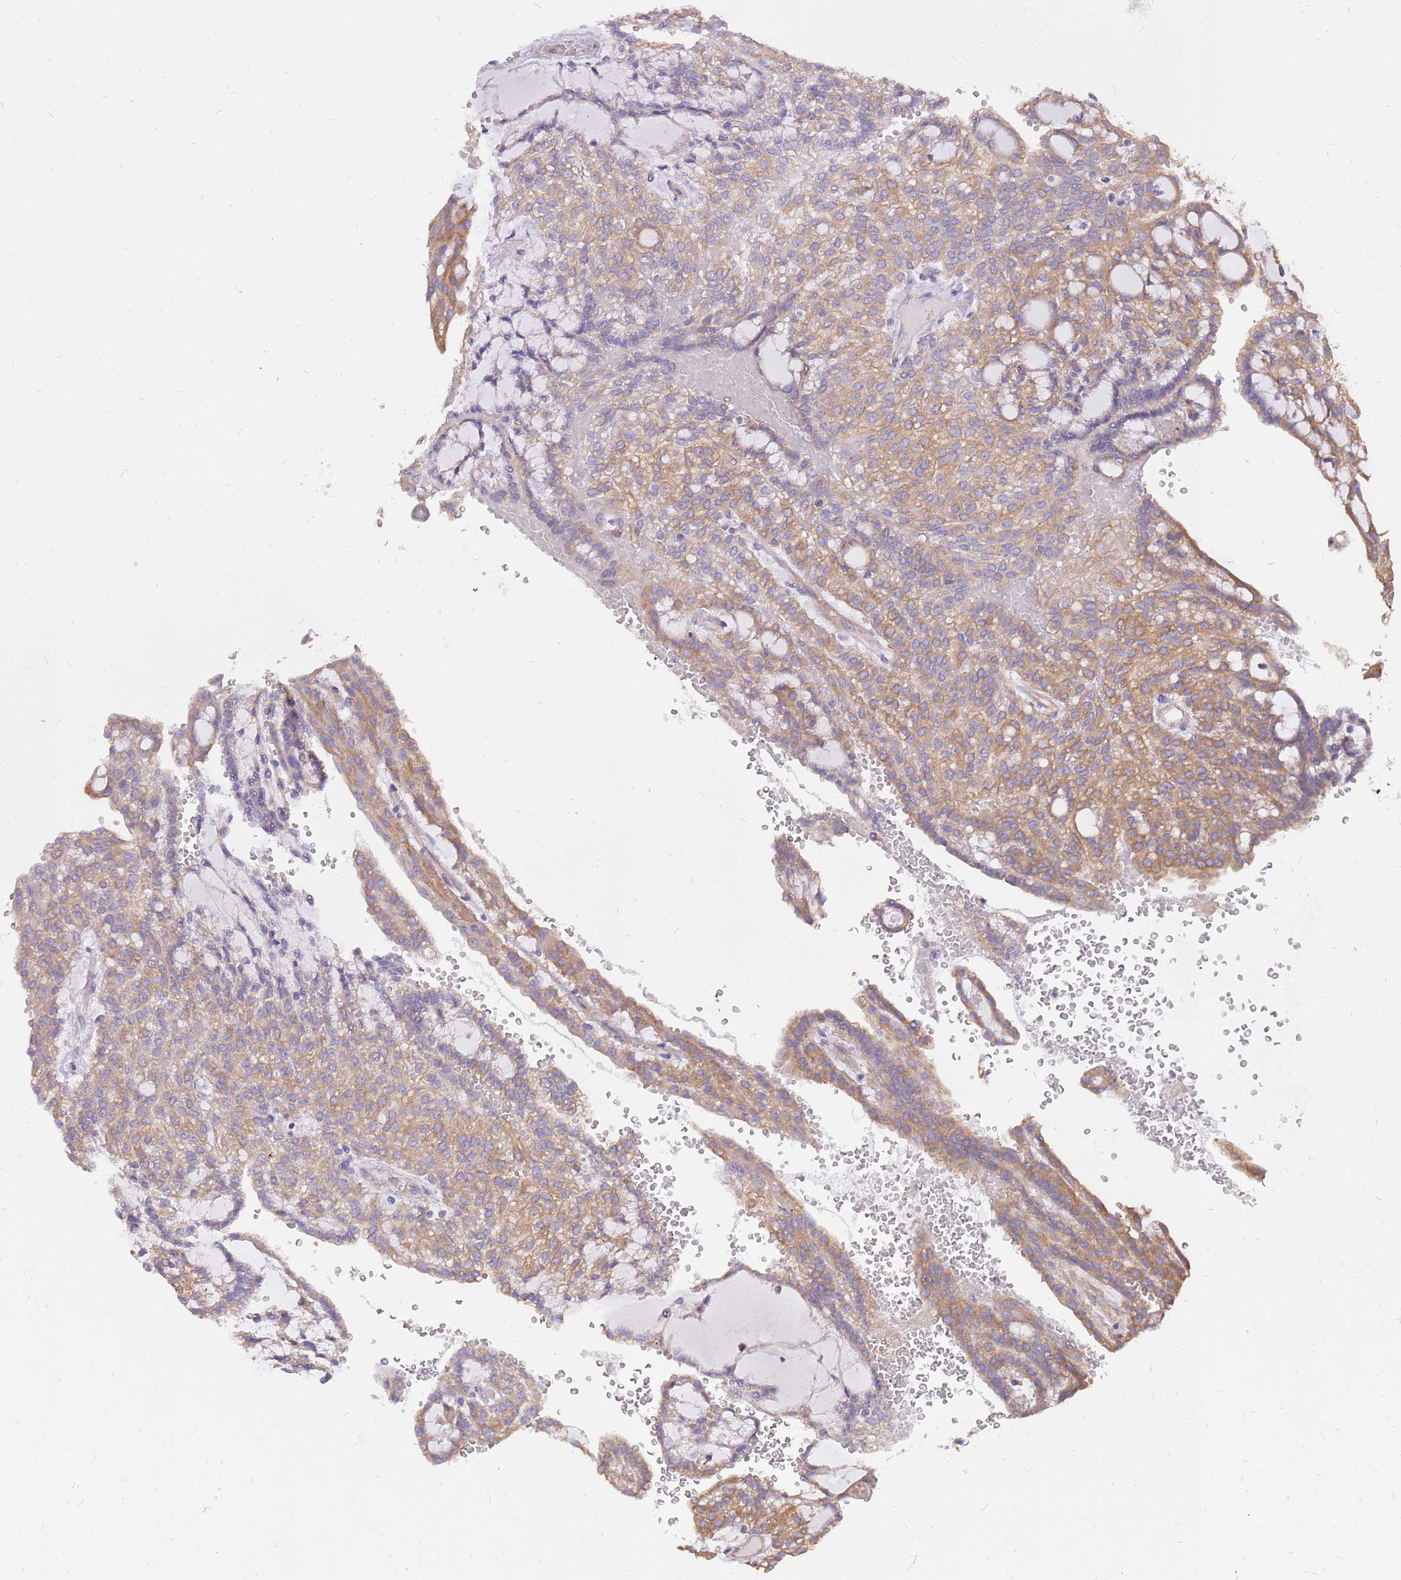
{"staining": {"intensity": "moderate", "quantity": ">75%", "location": "cytoplasmic/membranous"}, "tissue": "renal cancer", "cell_type": "Tumor cells", "image_type": "cancer", "snomed": [{"axis": "morphology", "description": "Adenocarcinoma, NOS"}, {"axis": "topography", "description": "Kidney"}], "caption": "This is an image of immunohistochemistry staining of renal cancer (adenocarcinoma), which shows moderate staining in the cytoplasmic/membranous of tumor cells.", "gene": "WASHC4", "patient": {"sex": "male", "age": 63}}